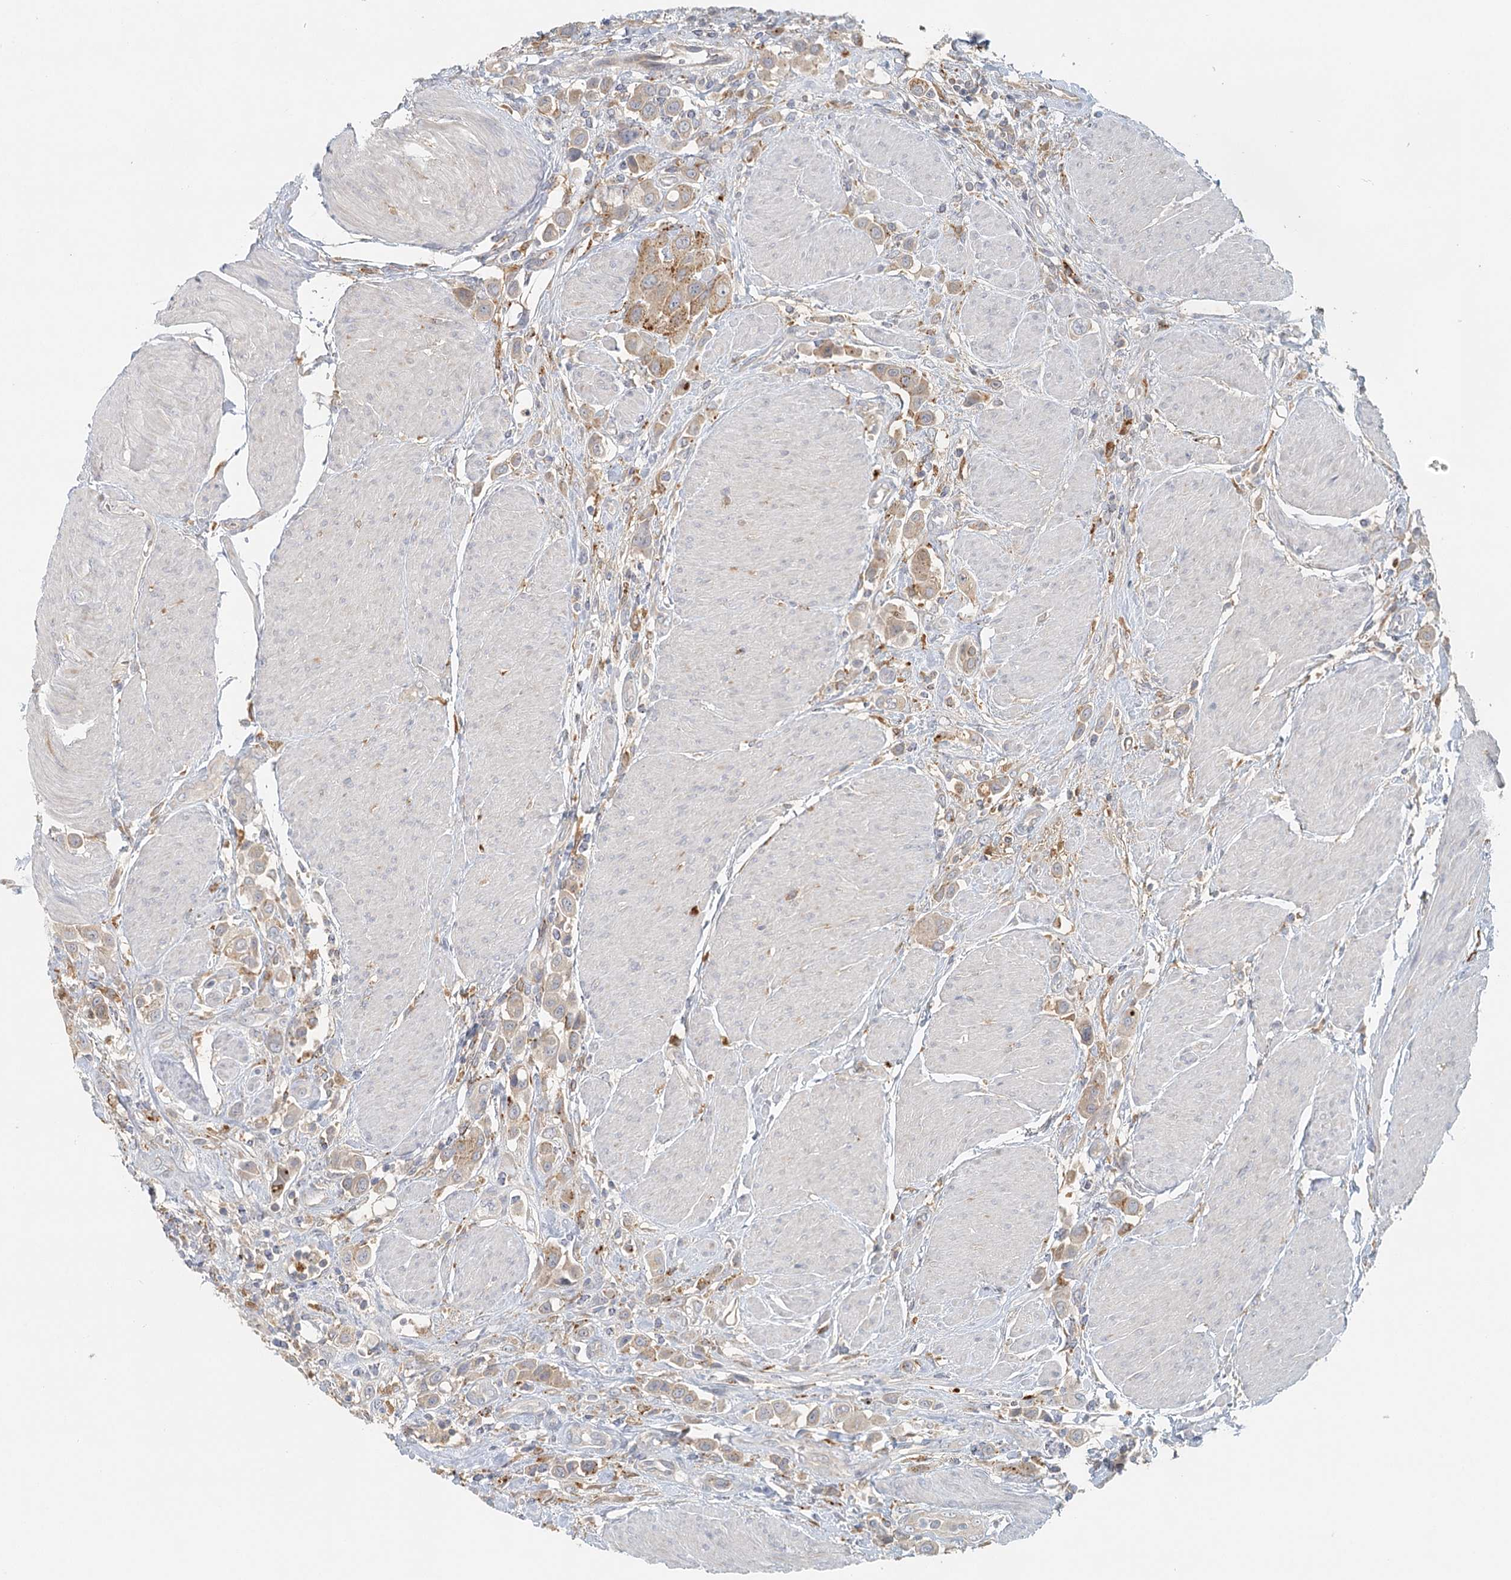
{"staining": {"intensity": "weak", "quantity": "<25%", "location": "cytoplasmic/membranous"}, "tissue": "urothelial cancer", "cell_type": "Tumor cells", "image_type": "cancer", "snomed": [{"axis": "morphology", "description": "Urothelial carcinoma, High grade"}, {"axis": "topography", "description": "Urinary bladder"}], "caption": "This histopathology image is of urothelial carcinoma (high-grade) stained with IHC to label a protein in brown with the nuclei are counter-stained blue. There is no staining in tumor cells.", "gene": "VSIG1", "patient": {"sex": "male", "age": 50}}